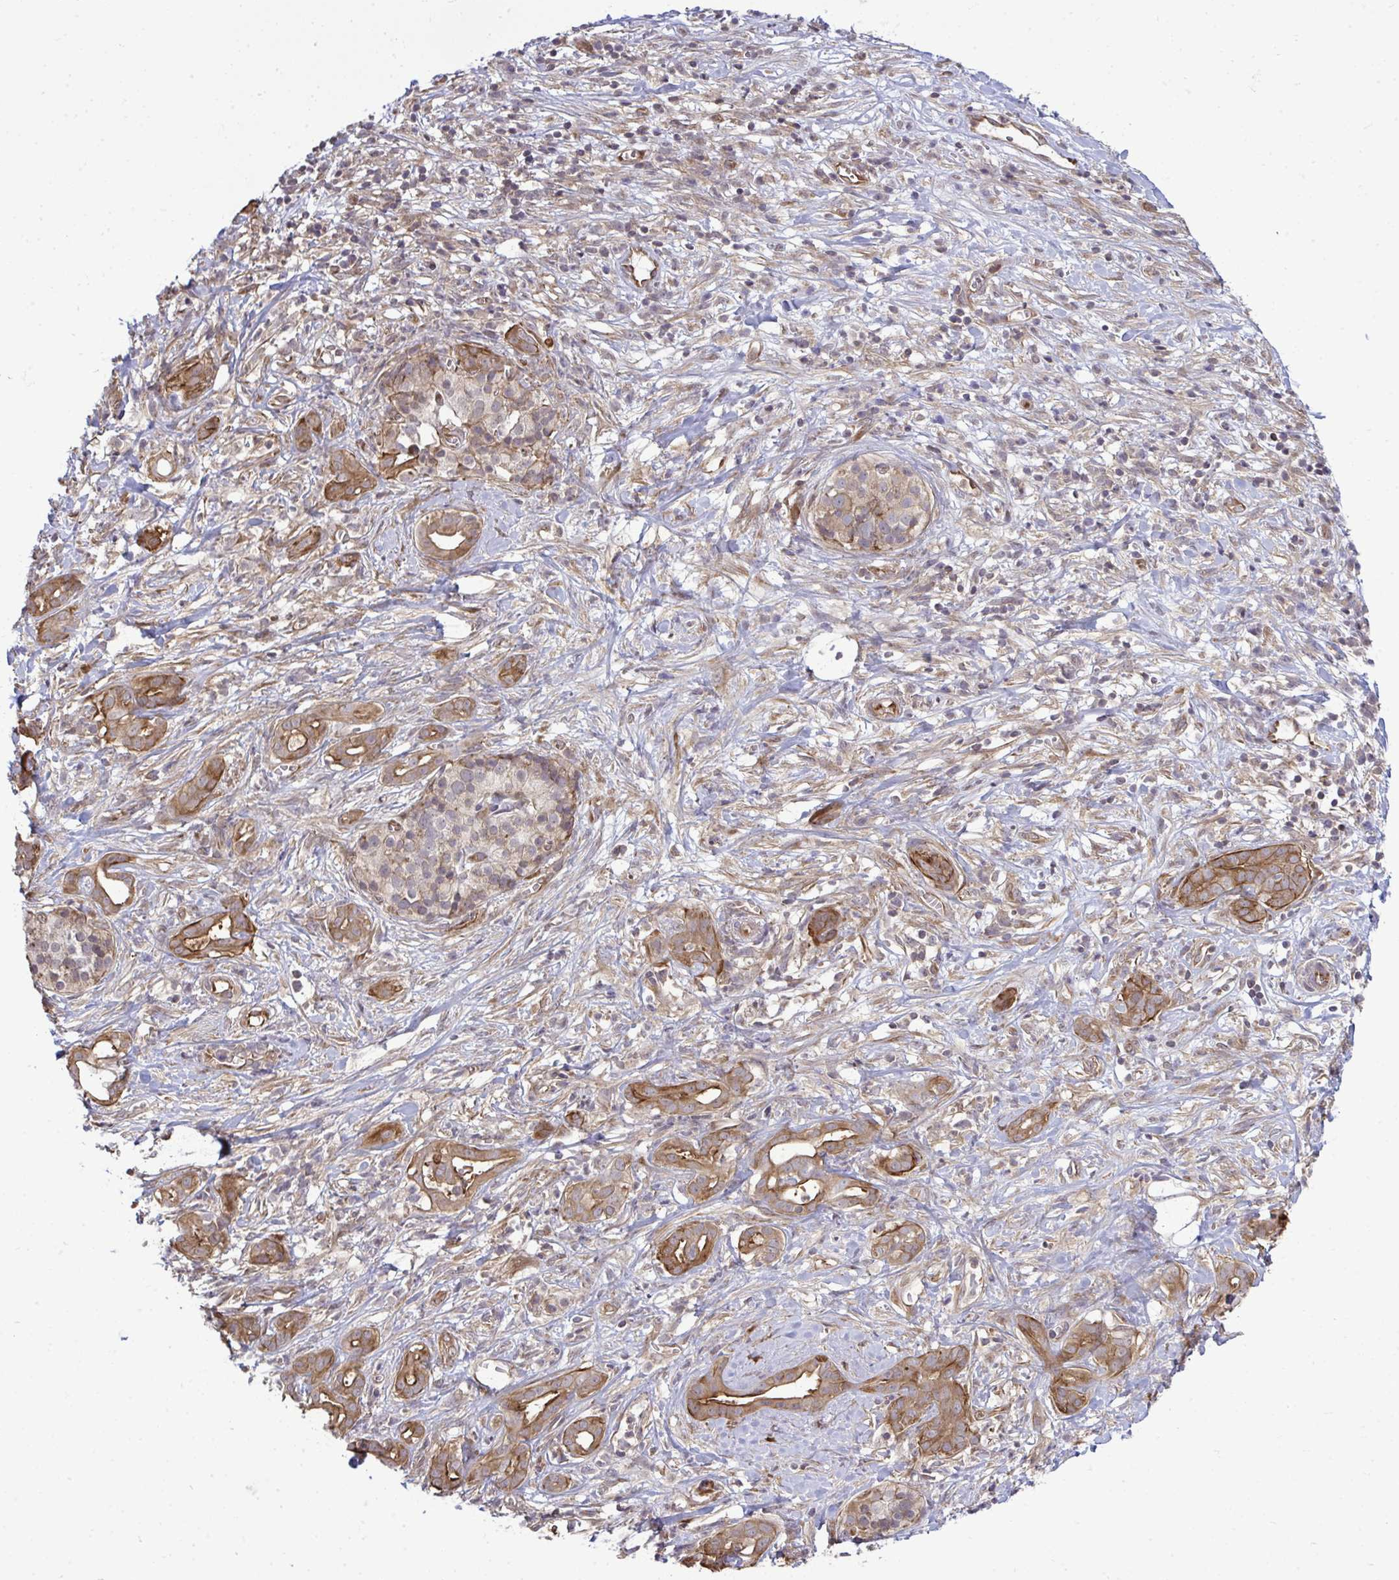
{"staining": {"intensity": "moderate", "quantity": ">75%", "location": "cytoplasmic/membranous"}, "tissue": "pancreatic cancer", "cell_type": "Tumor cells", "image_type": "cancer", "snomed": [{"axis": "morphology", "description": "Adenocarcinoma, NOS"}, {"axis": "topography", "description": "Pancreas"}], "caption": "Immunohistochemistry (IHC) staining of pancreatic cancer, which displays medium levels of moderate cytoplasmic/membranous expression in about >75% of tumor cells indicating moderate cytoplasmic/membranous protein staining. The staining was performed using DAB (brown) for protein detection and nuclei were counterstained in hematoxylin (blue).", "gene": "FUT10", "patient": {"sex": "male", "age": 61}}